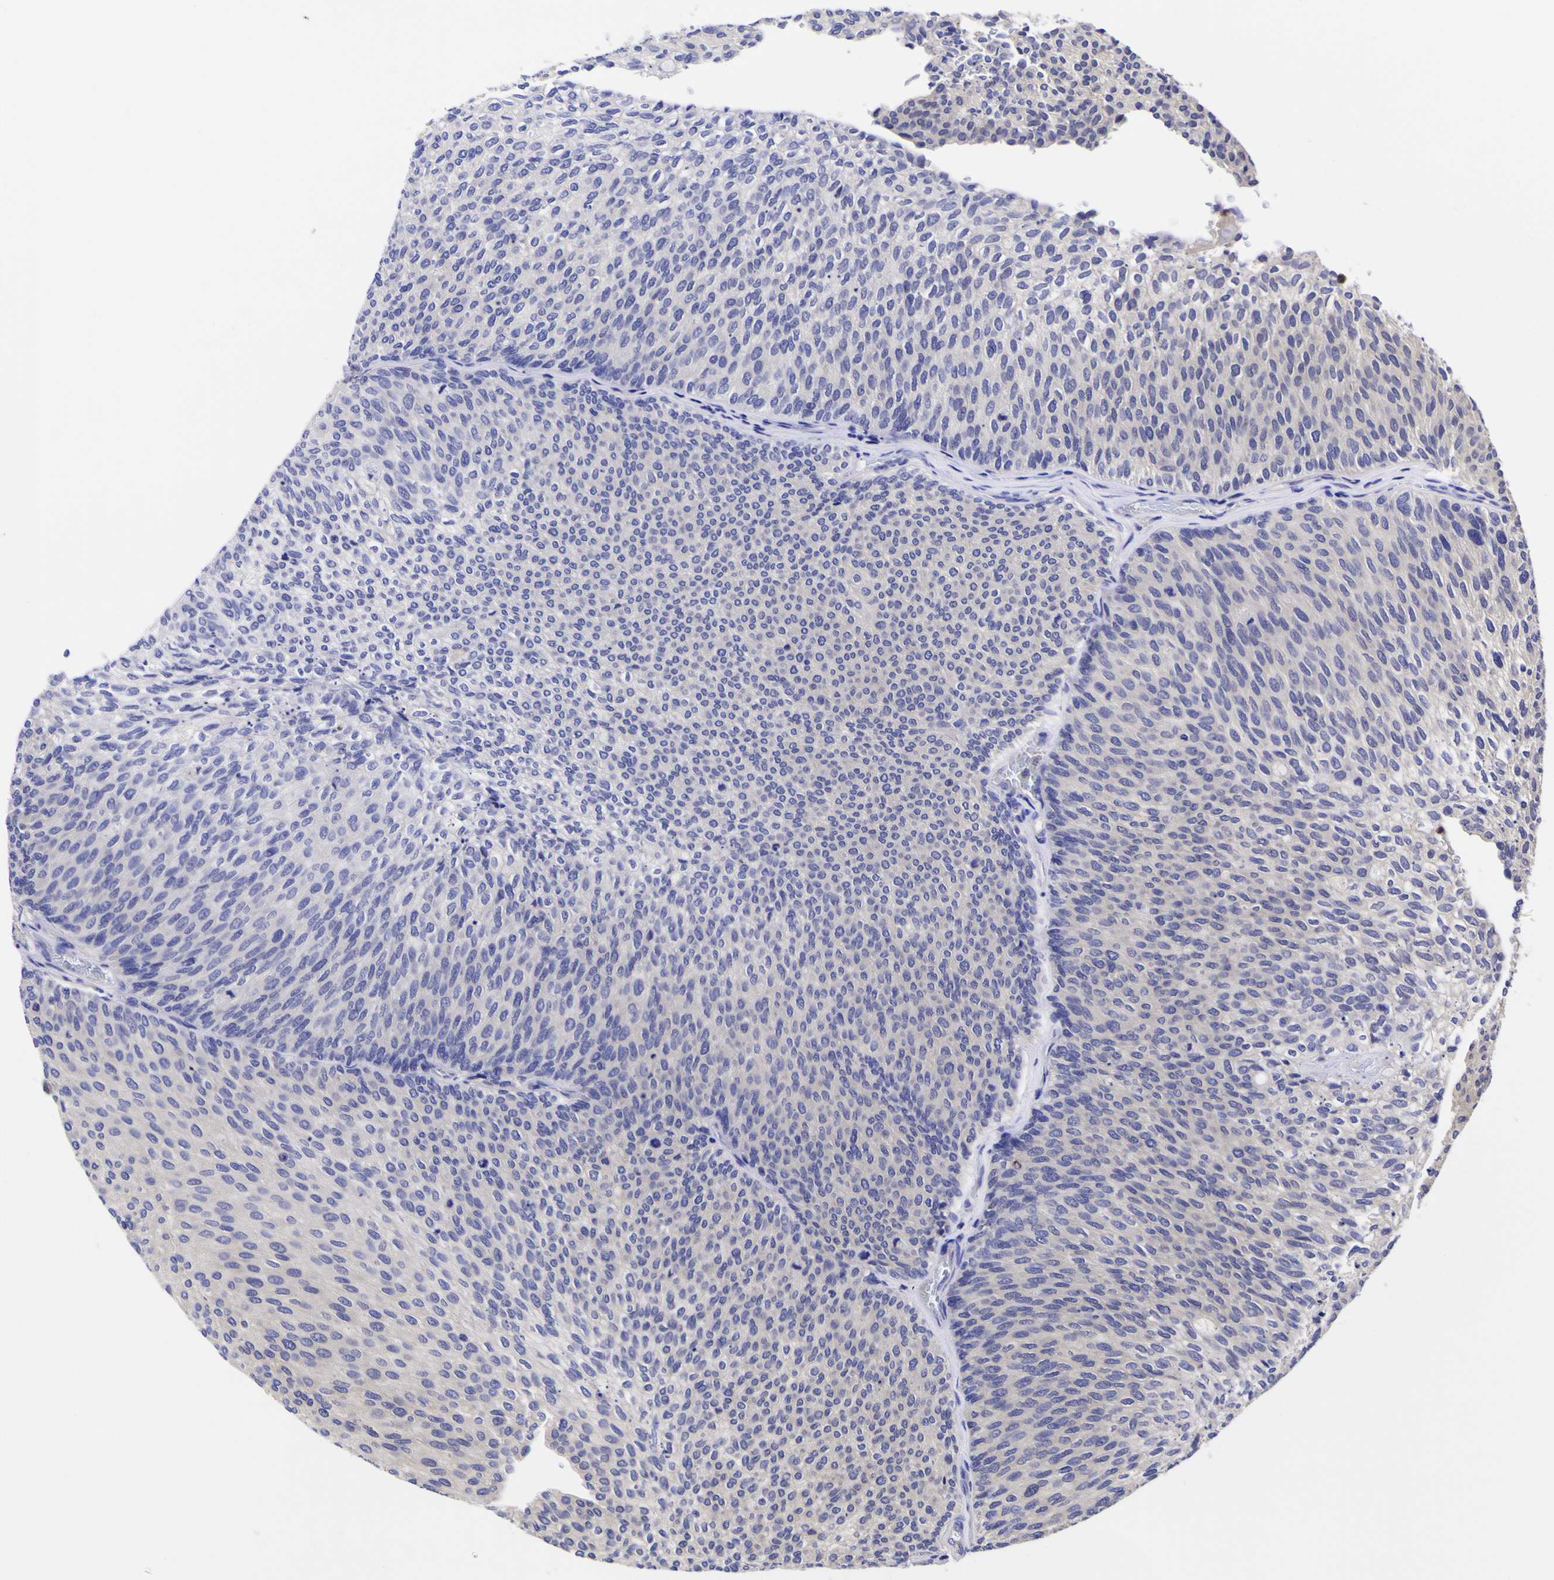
{"staining": {"intensity": "negative", "quantity": "none", "location": "none"}, "tissue": "urothelial cancer", "cell_type": "Tumor cells", "image_type": "cancer", "snomed": [{"axis": "morphology", "description": "Urothelial carcinoma, Low grade"}, {"axis": "topography", "description": "Urinary bladder"}], "caption": "High power microscopy micrograph of an immunohistochemistry micrograph of low-grade urothelial carcinoma, revealing no significant positivity in tumor cells. (Stains: DAB immunohistochemistry (IHC) with hematoxylin counter stain, Microscopy: brightfield microscopy at high magnification).", "gene": "MAPK14", "patient": {"sex": "female", "age": 79}}